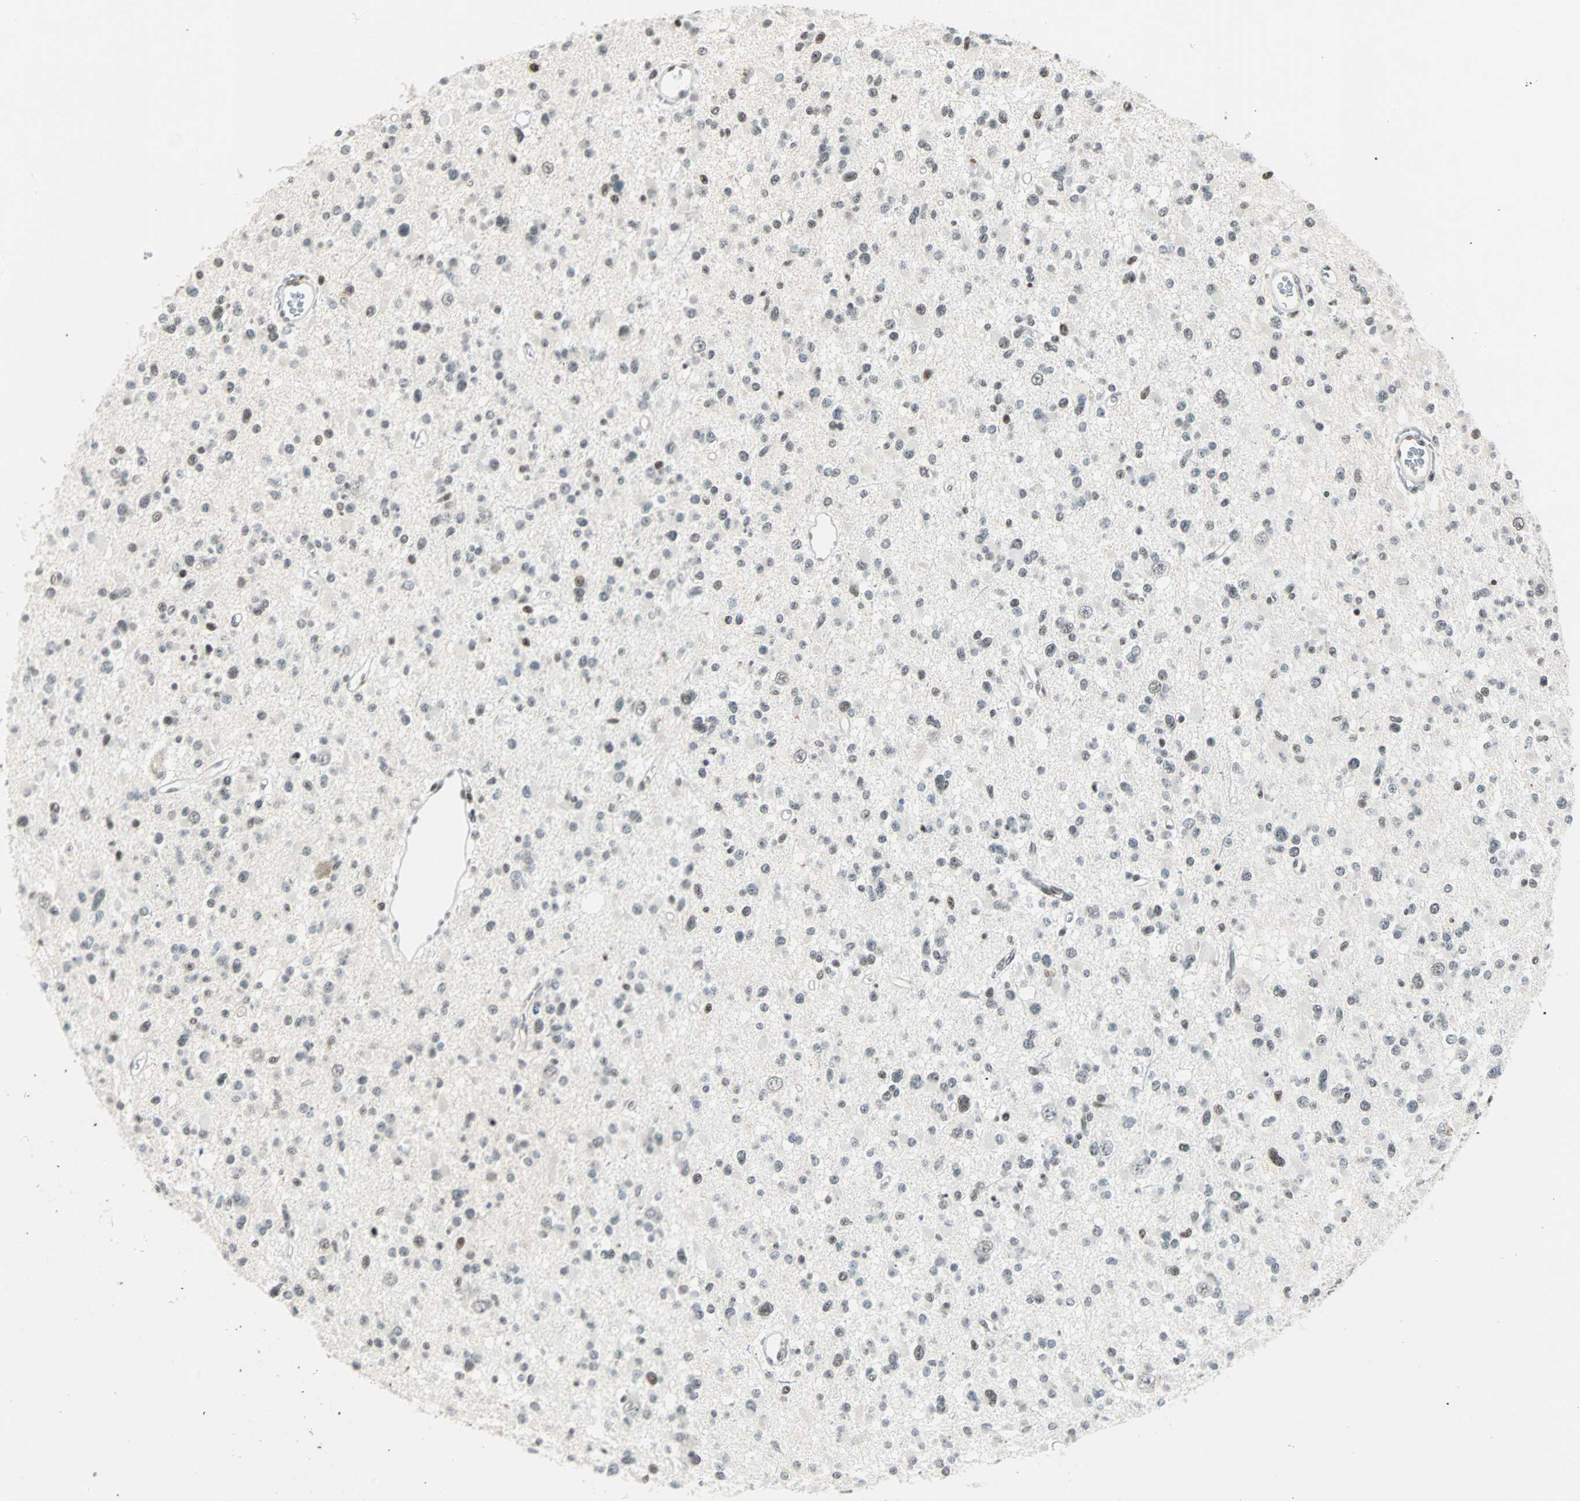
{"staining": {"intensity": "weak", "quantity": "25%-75%", "location": "nuclear"}, "tissue": "glioma", "cell_type": "Tumor cells", "image_type": "cancer", "snomed": [{"axis": "morphology", "description": "Glioma, malignant, Low grade"}, {"axis": "topography", "description": "Brain"}], "caption": "A micrograph of glioma stained for a protein displays weak nuclear brown staining in tumor cells.", "gene": "SIN3A", "patient": {"sex": "female", "age": 22}}